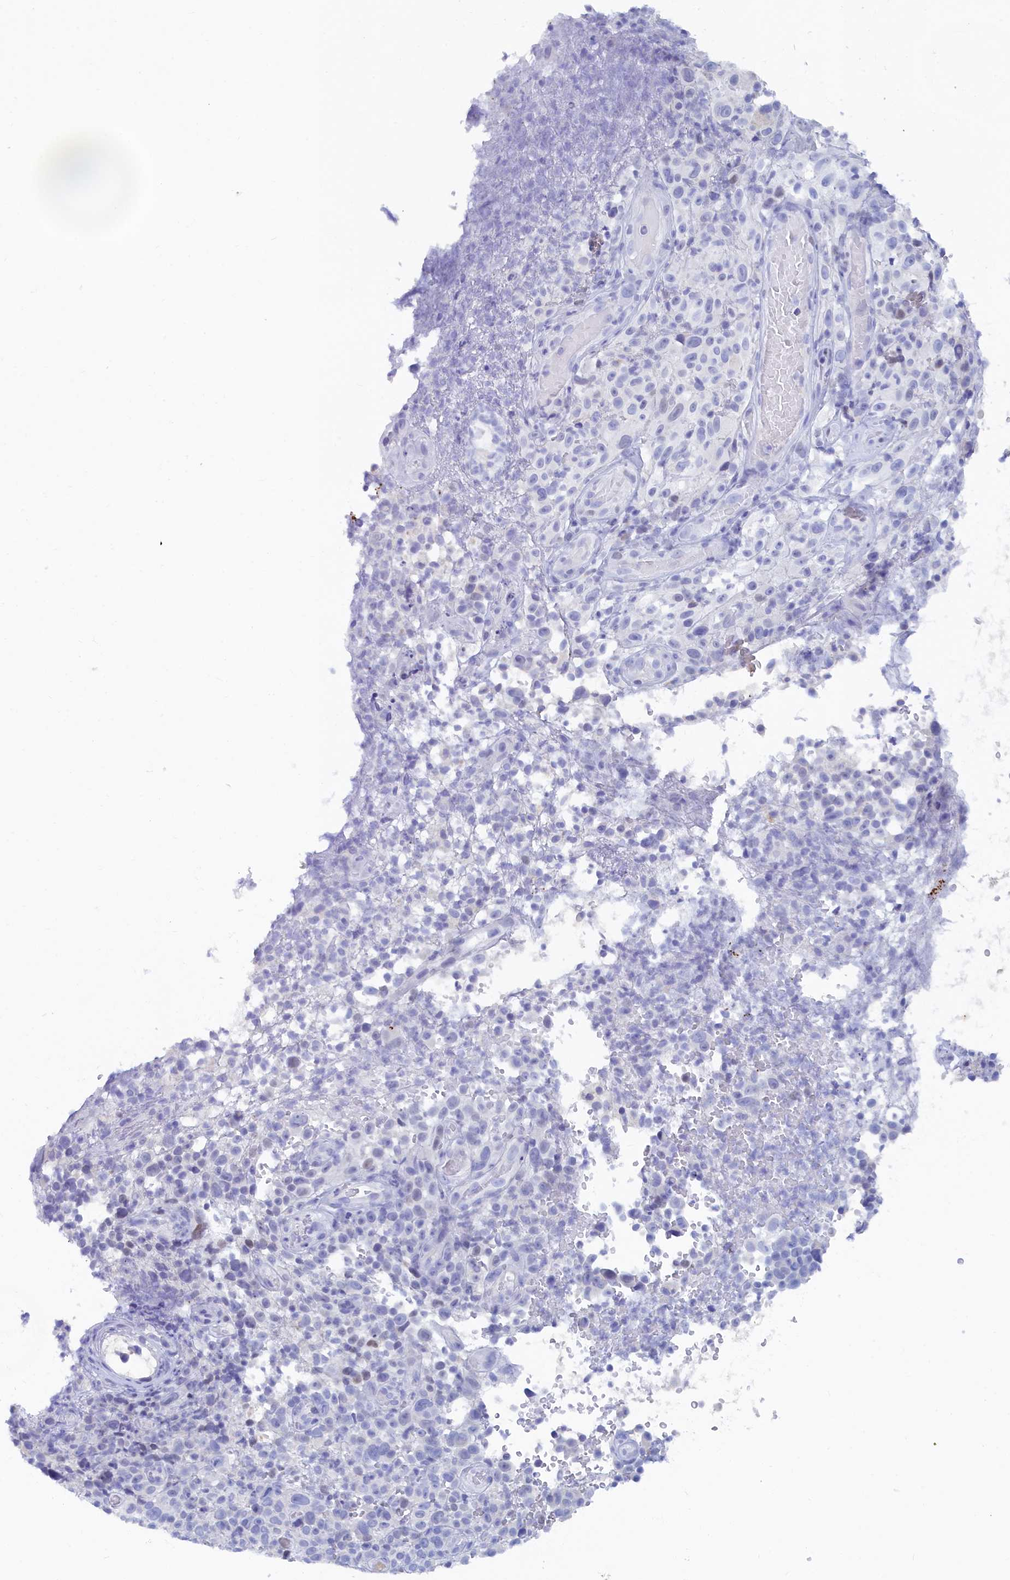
{"staining": {"intensity": "negative", "quantity": "none", "location": "none"}, "tissue": "melanoma", "cell_type": "Tumor cells", "image_type": "cancer", "snomed": [{"axis": "morphology", "description": "Malignant melanoma, NOS"}, {"axis": "topography", "description": "Skin"}], "caption": "Human melanoma stained for a protein using IHC demonstrates no staining in tumor cells.", "gene": "TRIM10", "patient": {"sex": "female", "age": 82}}